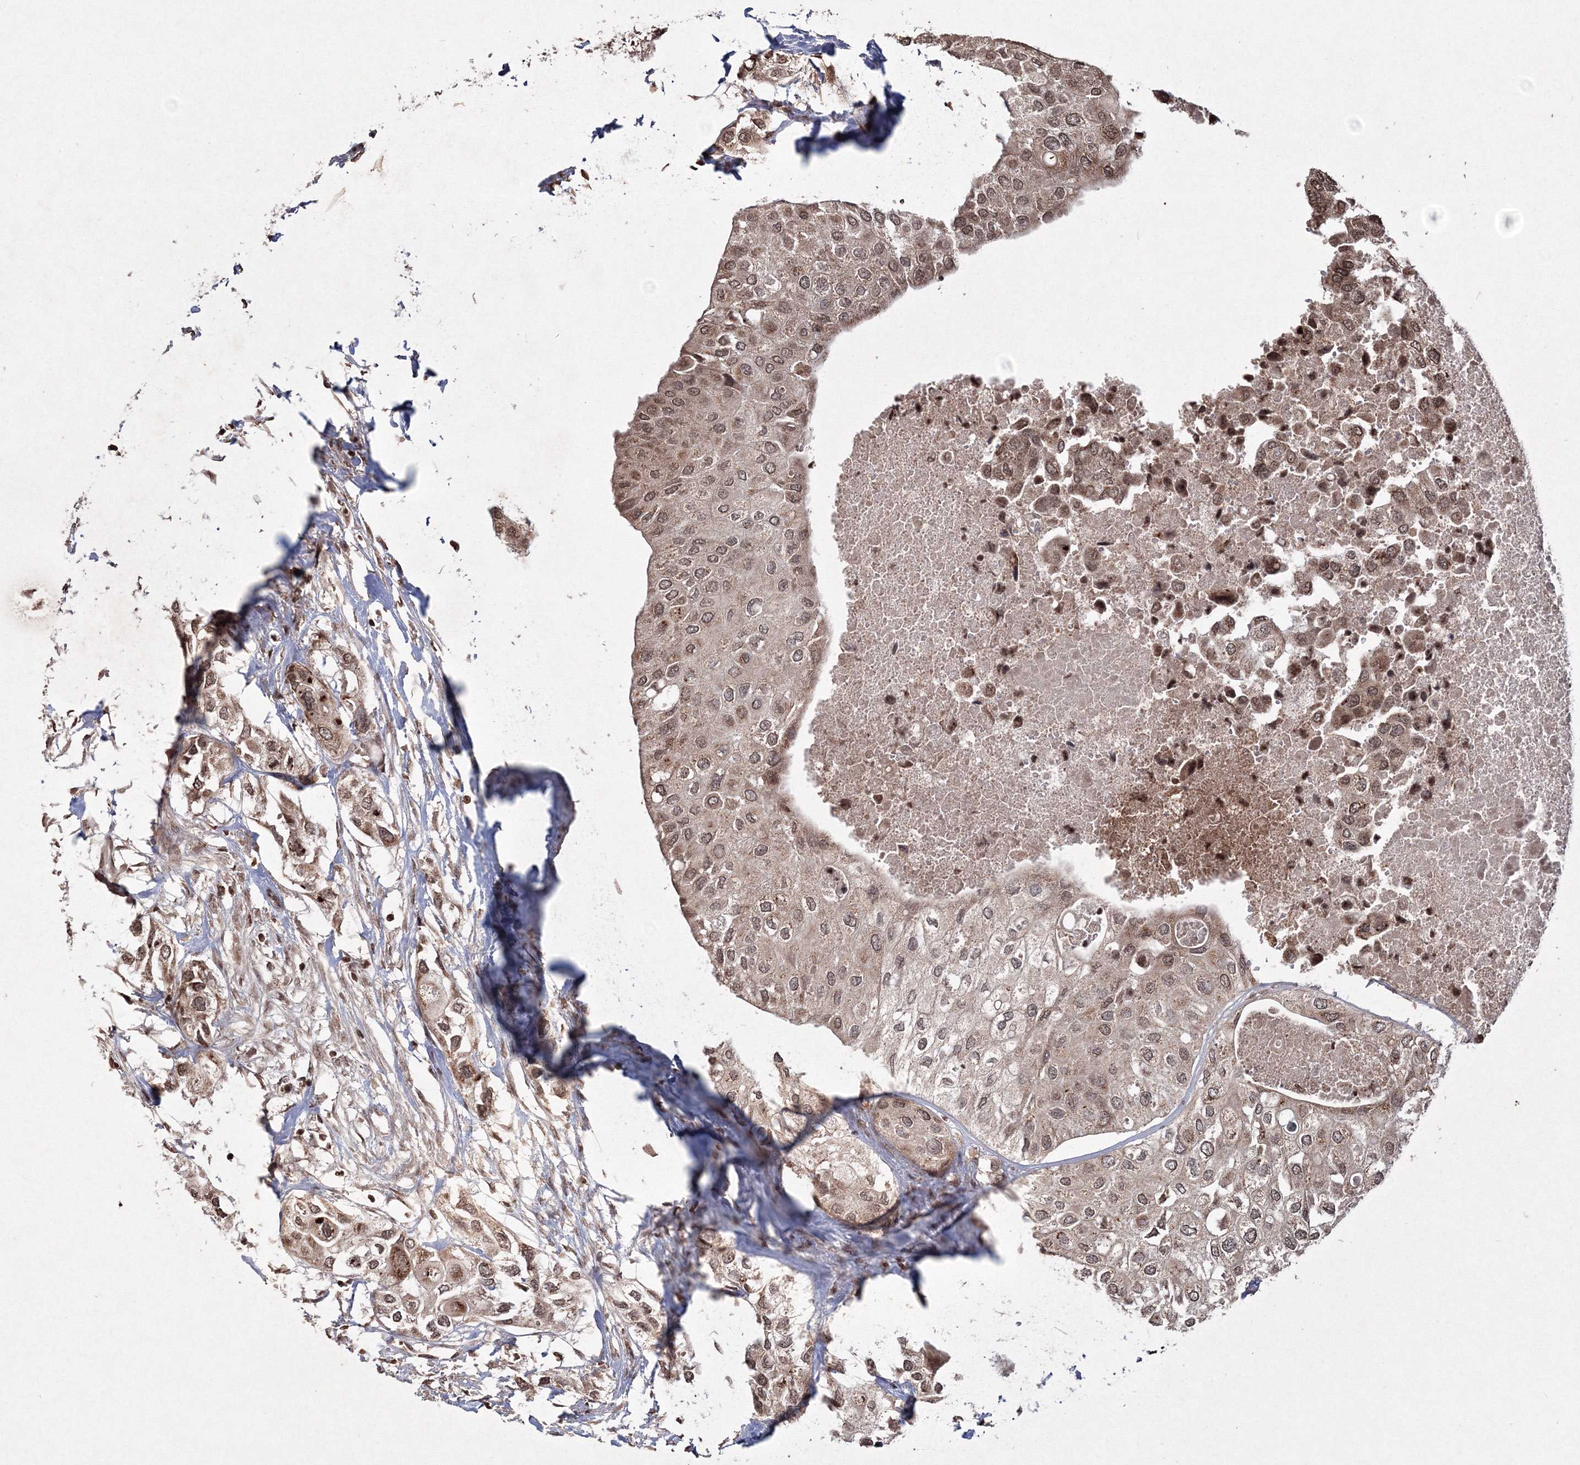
{"staining": {"intensity": "moderate", "quantity": ">75%", "location": "cytoplasmic/membranous,nuclear"}, "tissue": "urothelial cancer", "cell_type": "Tumor cells", "image_type": "cancer", "snomed": [{"axis": "morphology", "description": "Urothelial carcinoma, High grade"}, {"axis": "topography", "description": "Urinary bladder"}], "caption": "Approximately >75% of tumor cells in human high-grade urothelial carcinoma reveal moderate cytoplasmic/membranous and nuclear protein positivity as visualized by brown immunohistochemical staining.", "gene": "PEX13", "patient": {"sex": "male", "age": 64}}